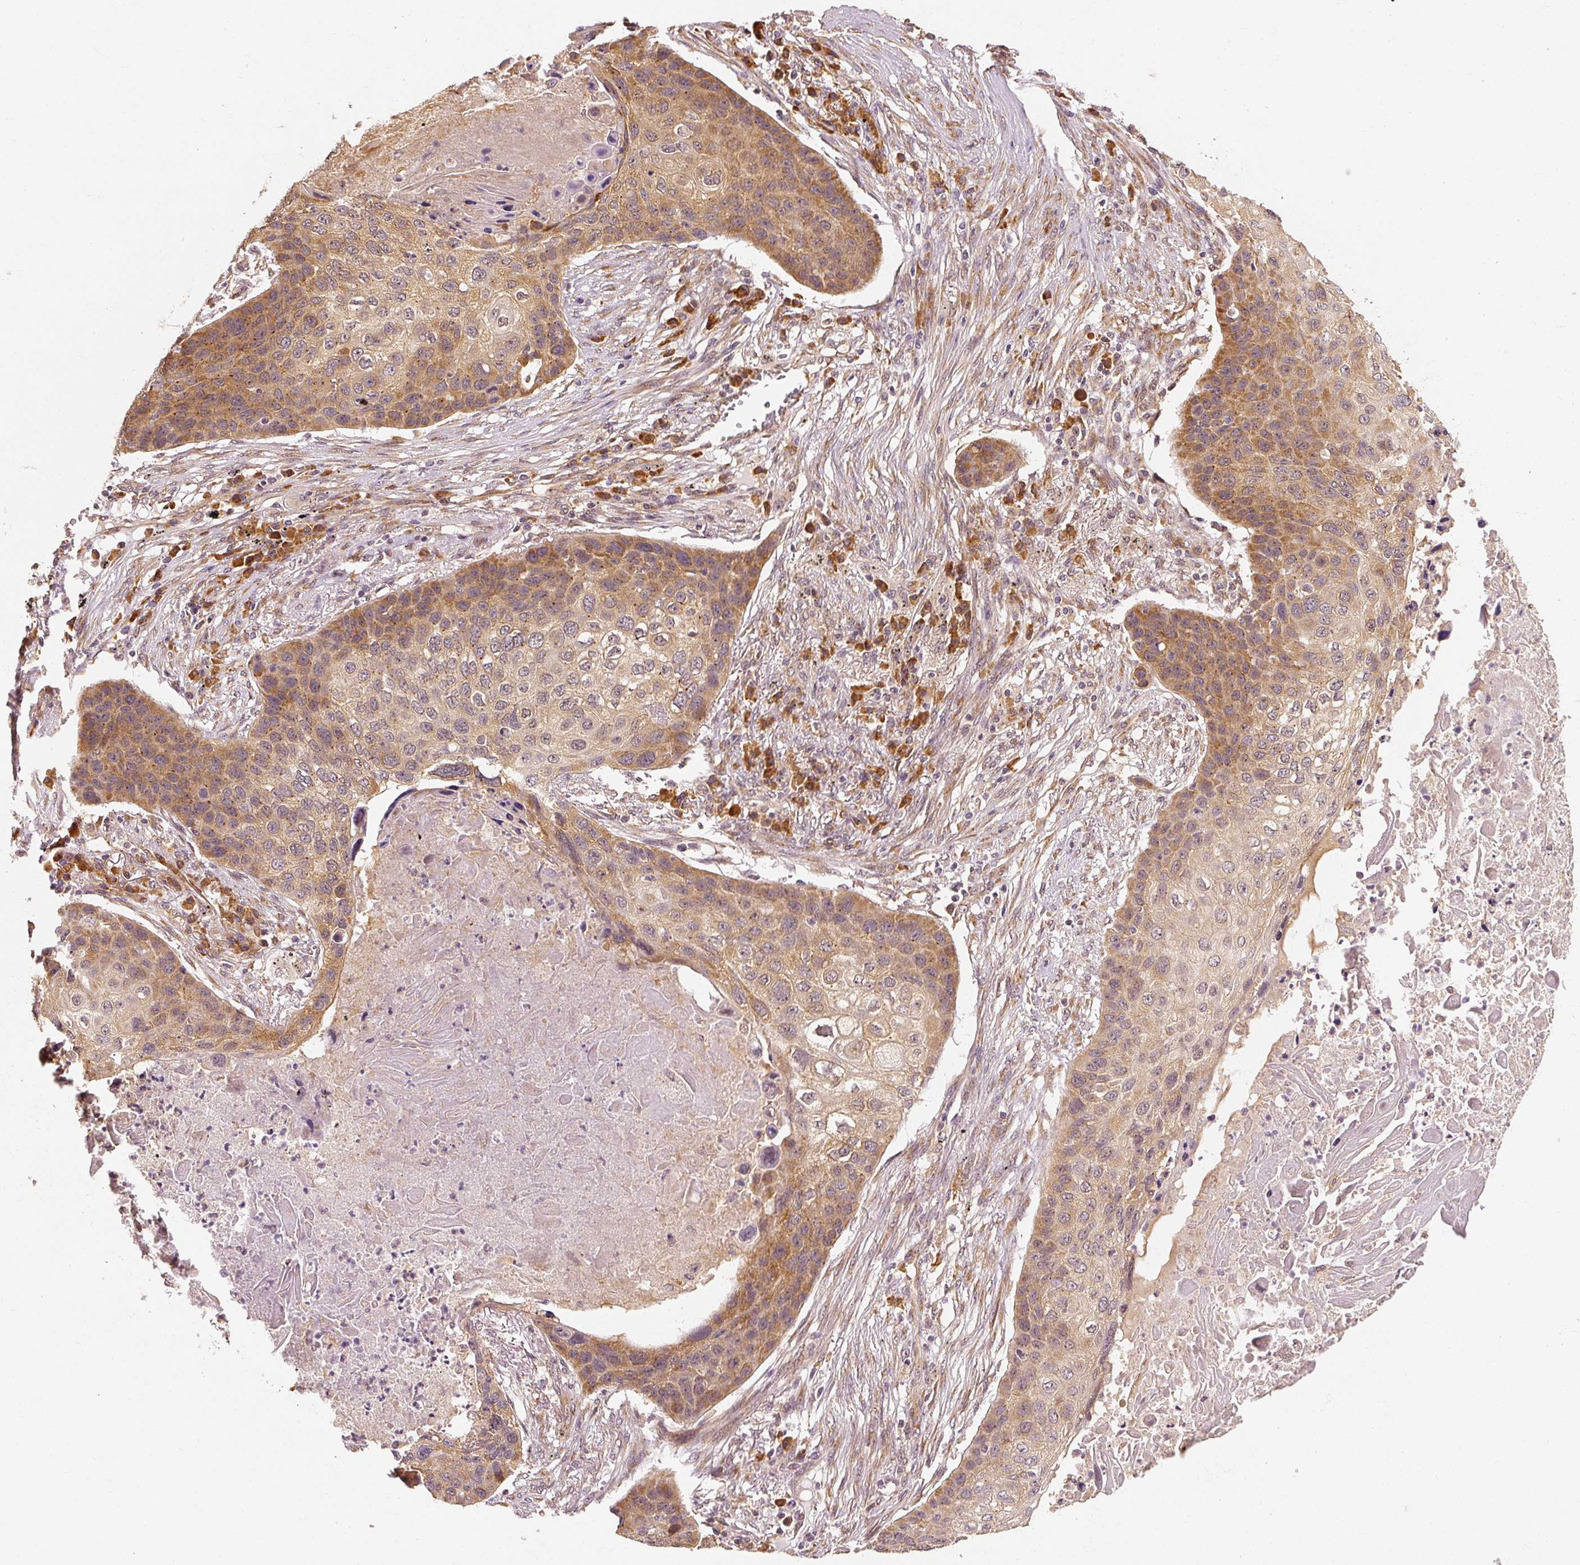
{"staining": {"intensity": "moderate", "quantity": "25%-75%", "location": "cytoplasmic/membranous"}, "tissue": "lung cancer", "cell_type": "Tumor cells", "image_type": "cancer", "snomed": [{"axis": "morphology", "description": "Squamous cell carcinoma, NOS"}, {"axis": "topography", "description": "Lung"}], "caption": "Immunohistochemistry (IHC) staining of lung cancer, which reveals medium levels of moderate cytoplasmic/membranous staining in approximately 25%-75% of tumor cells indicating moderate cytoplasmic/membranous protein staining. The staining was performed using DAB (brown) for protein detection and nuclei were counterstained in hematoxylin (blue).", "gene": "EEF1A2", "patient": {"sex": "female", "age": 63}}